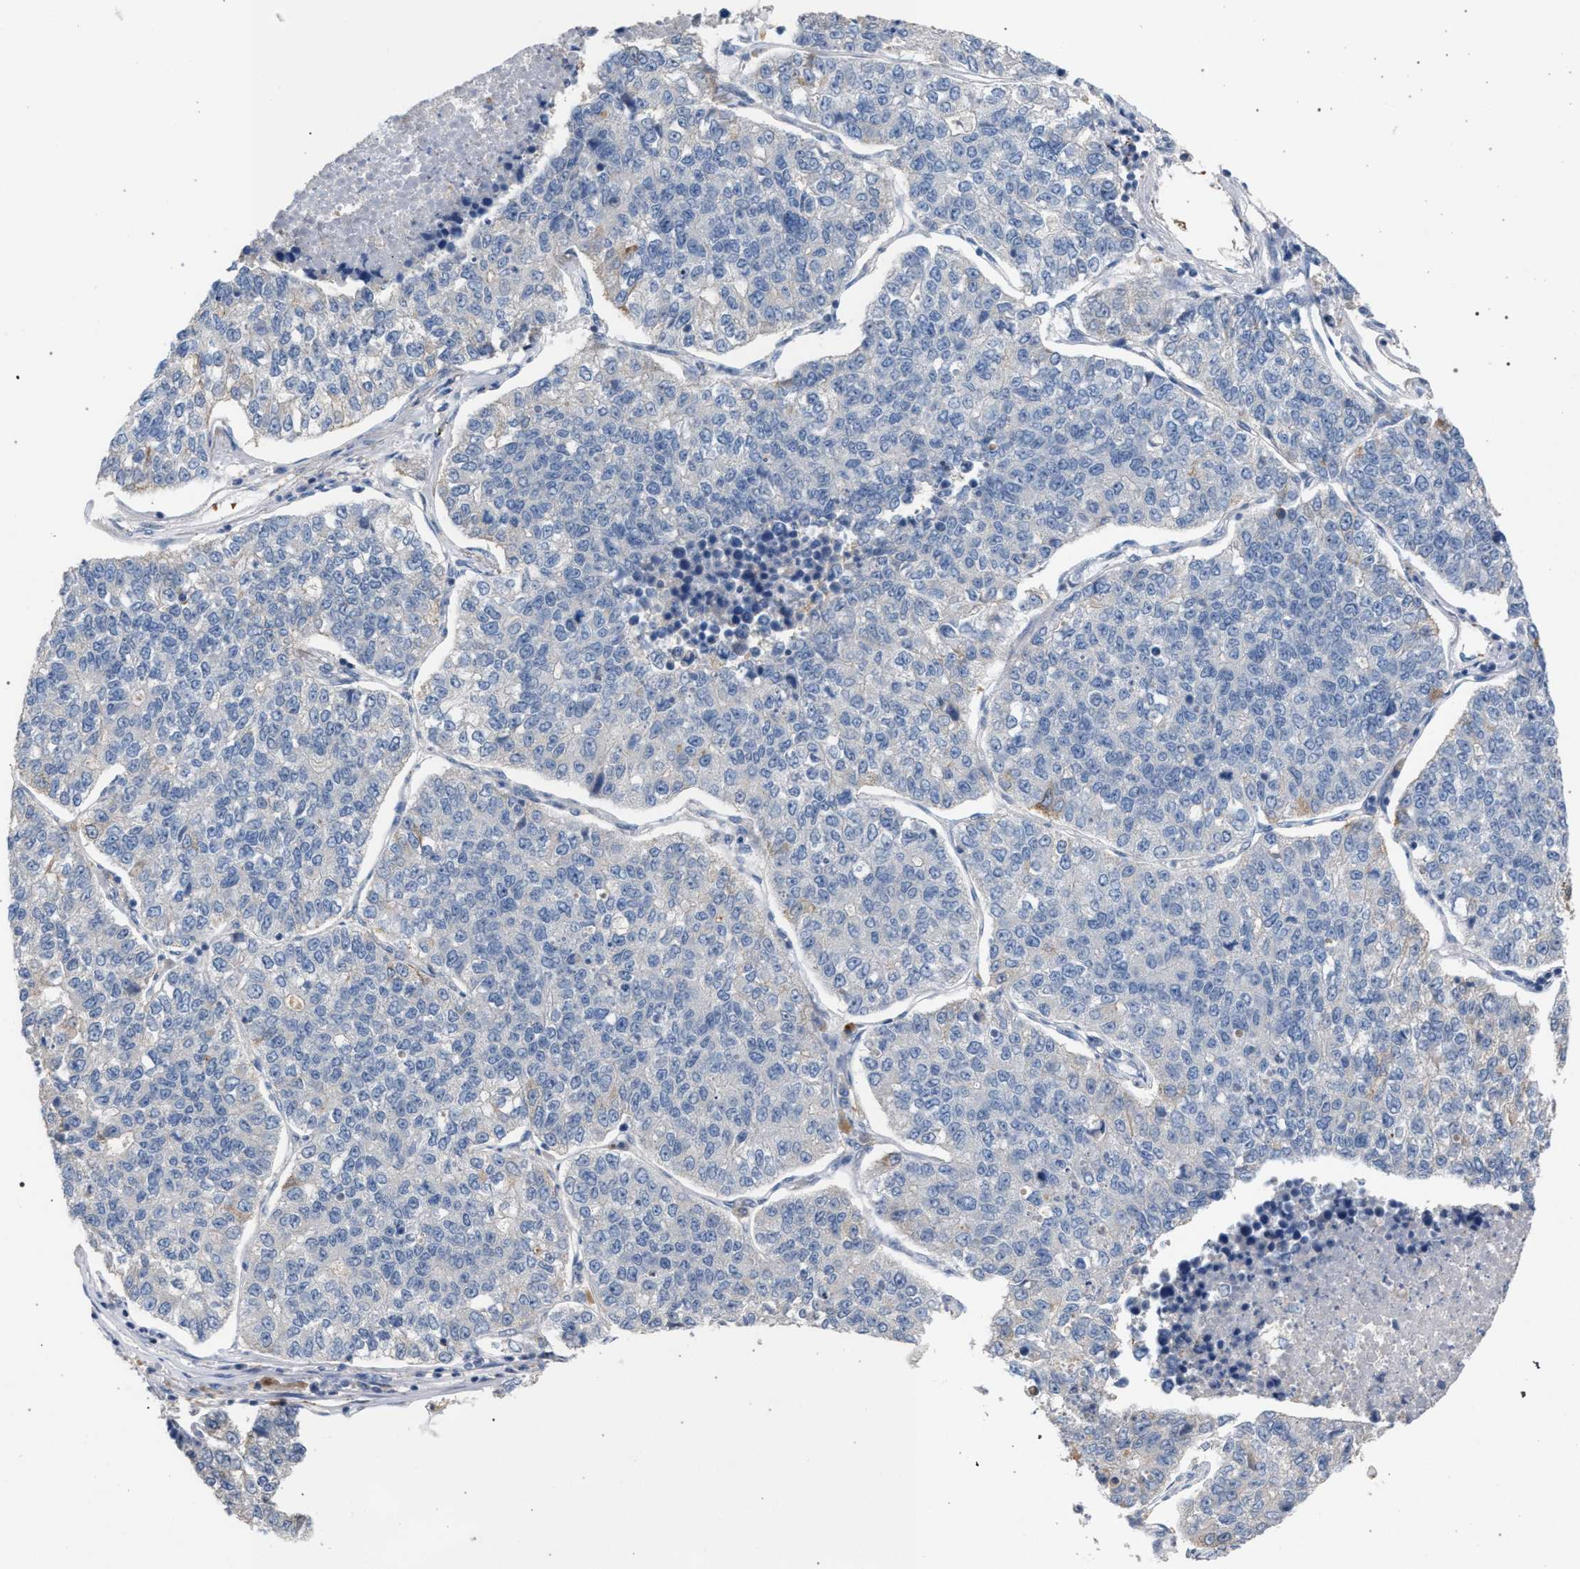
{"staining": {"intensity": "negative", "quantity": "none", "location": "none"}, "tissue": "lung cancer", "cell_type": "Tumor cells", "image_type": "cancer", "snomed": [{"axis": "morphology", "description": "Adenocarcinoma, NOS"}, {"axis": "topography", "description": "Lung"}], "caption": "A micrograph of adenocarcinoma (lung) stained for a protein reveals no brown staining in tumor cells.", "gene": "TECPR1", "patient": {"sex": "male", "age": 49}}